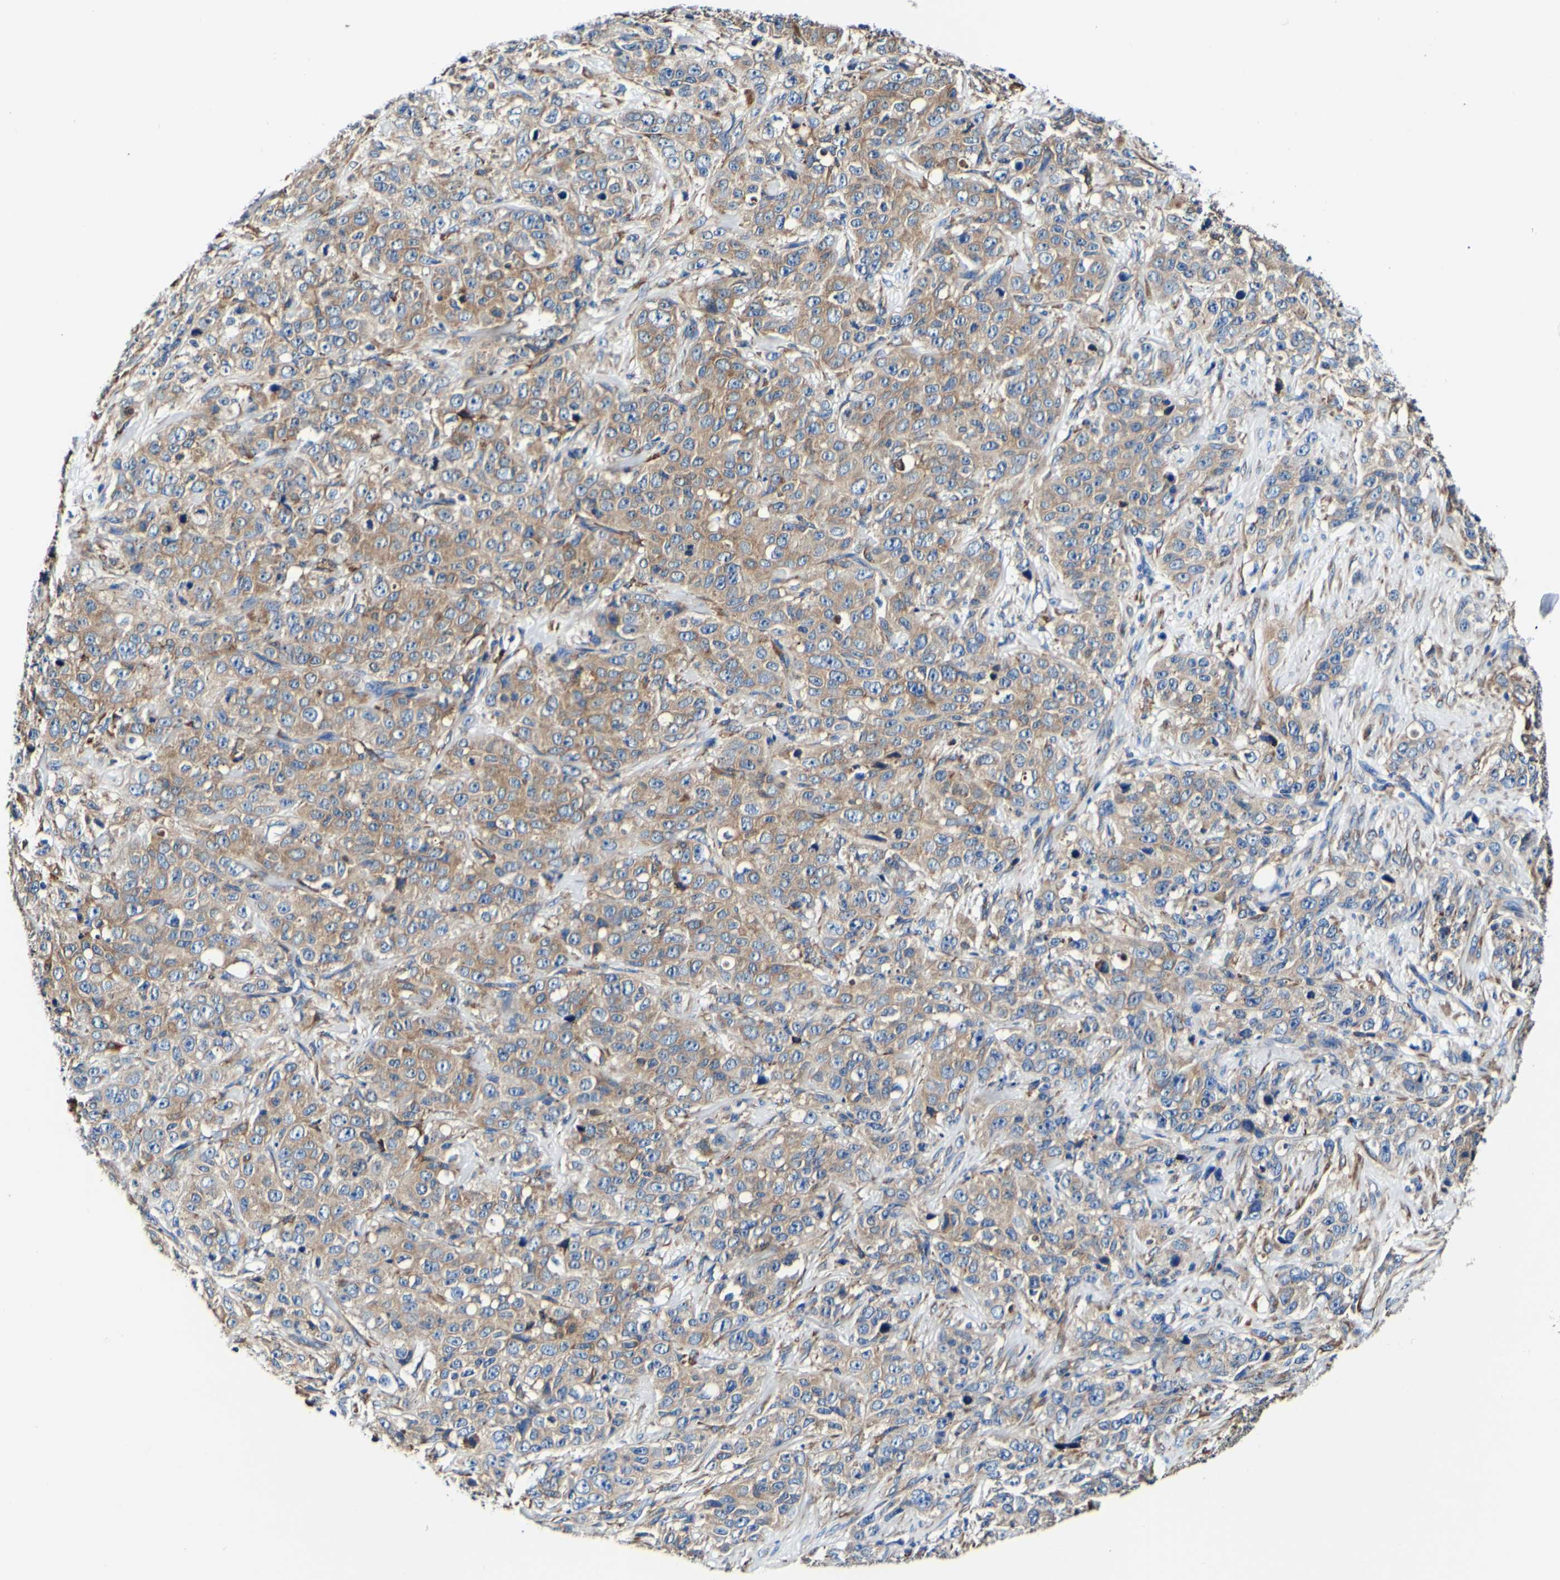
{"staining": {"intensity": "moderate", "quantity": "25%-75%", "location": "cytoplasmic/membranous"}, "tissue": "stomach cancer", "cell_type": "Tumor cells", "image_type": "cancer", "snomed": [{"axis": "morphology", "description": "Adenocarcinoma, NOS"}, {"axis": "topography", "description": "Stomach"}], "caption": "Immunohistochemistry of stomach cancer displays medium levels of moderate cytoplasmic/membranous staining in approximately 25%-75% of tumor cells.", "gene": "P4HB", "patient": {"sex": "male", "age": 48}}